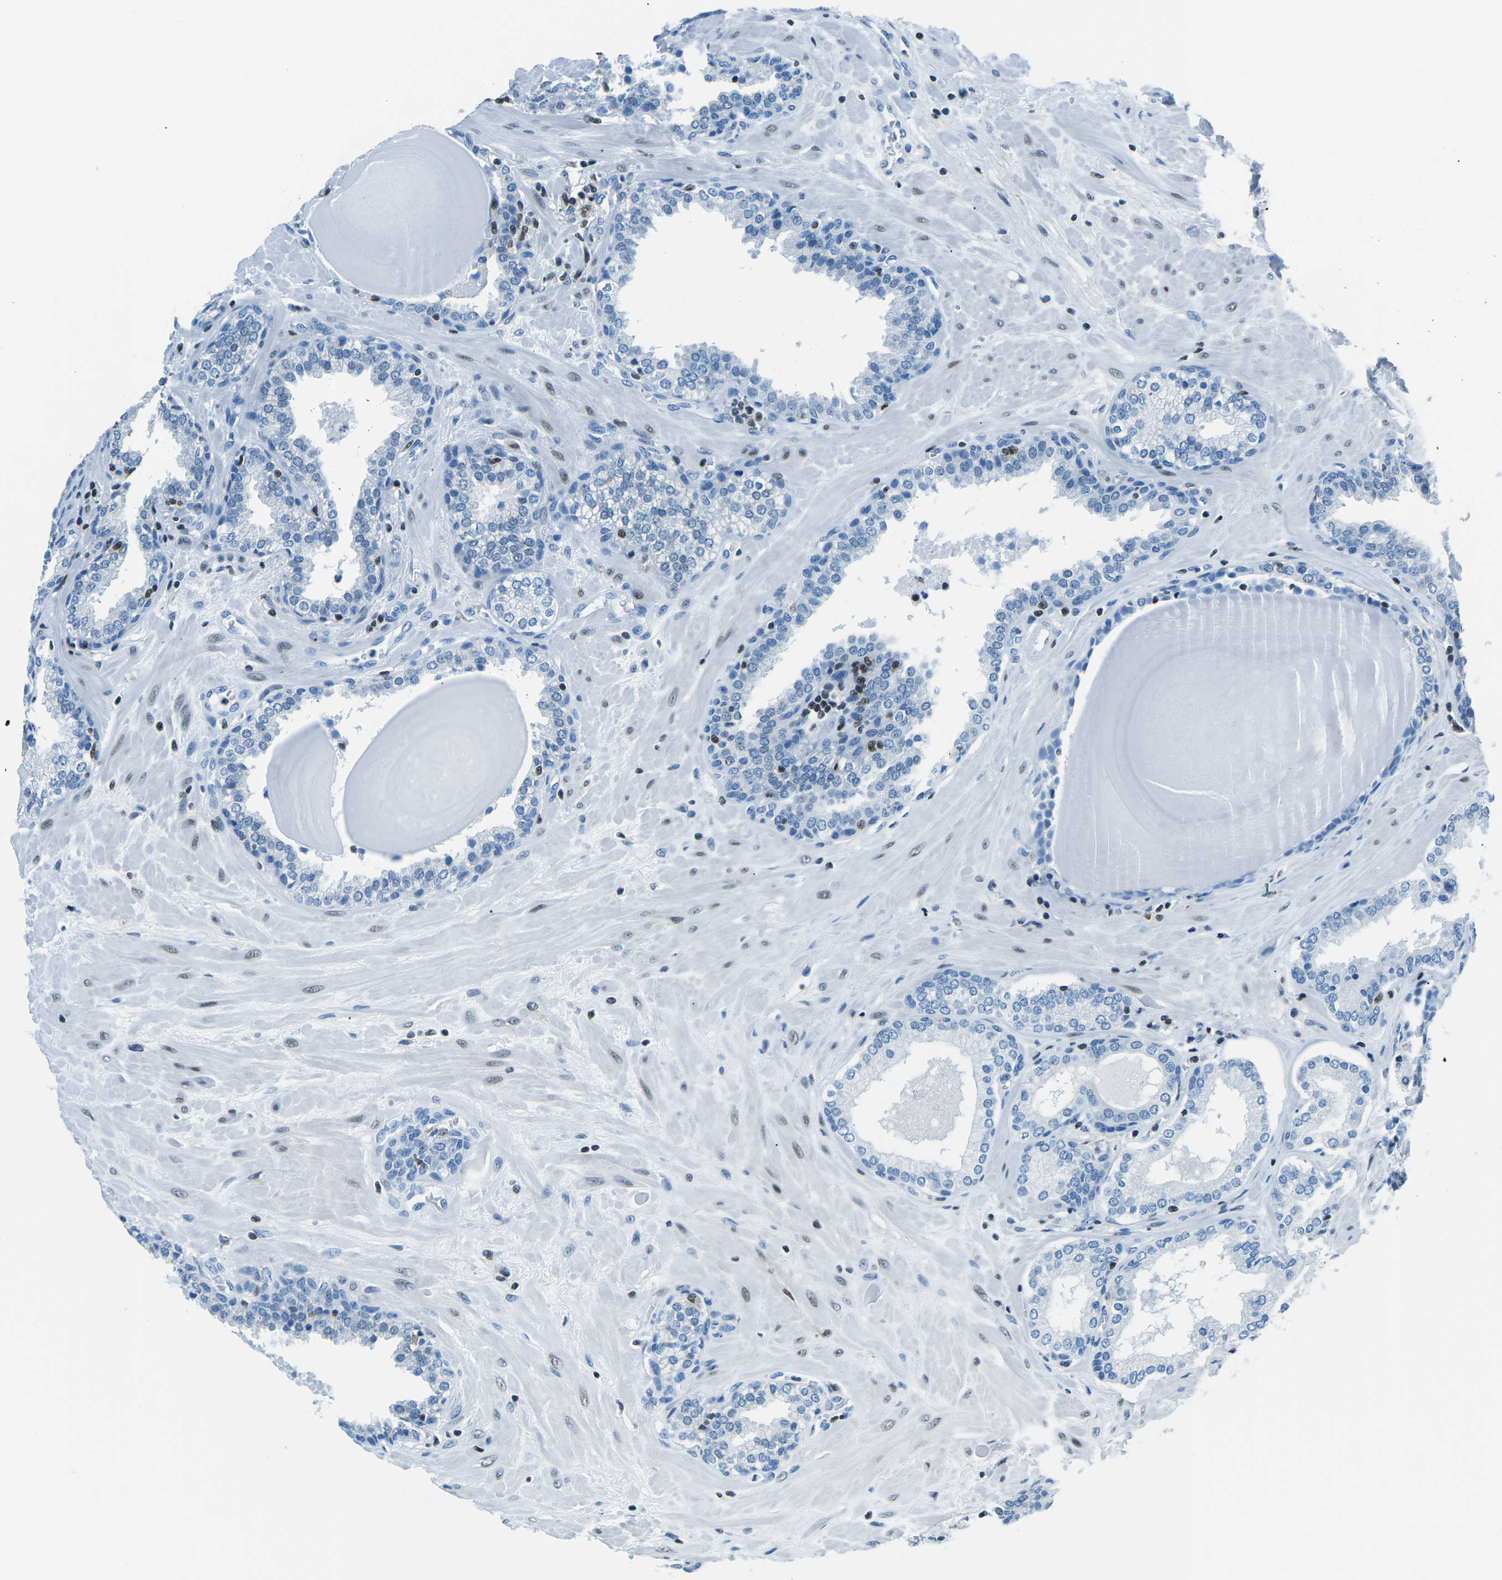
{"staining": {"intensity": "negative", "quantity": "none", "location": "none"}, "tissue": "prostate", "cell_type": "Glandular cells", "image_type": "normal", "snomed": [{"axis": "morphology", "description": "Normal tissue, NOS"}, {"axis": "topography", "description": "Prostate"}], "caption": "High magnification brightfield microscopy of normal prostate stained with DAB (brown) and counterstained with hematoxylin (blue): glandular cells show no significant staining. The staining is performed using DAB (3,3'-diaminobenzidine) brown chromogen with nuclei counter-stained in using hematoxylin.", "gene": "CELF2", "patient": {"sex": "male", "age": 51}}